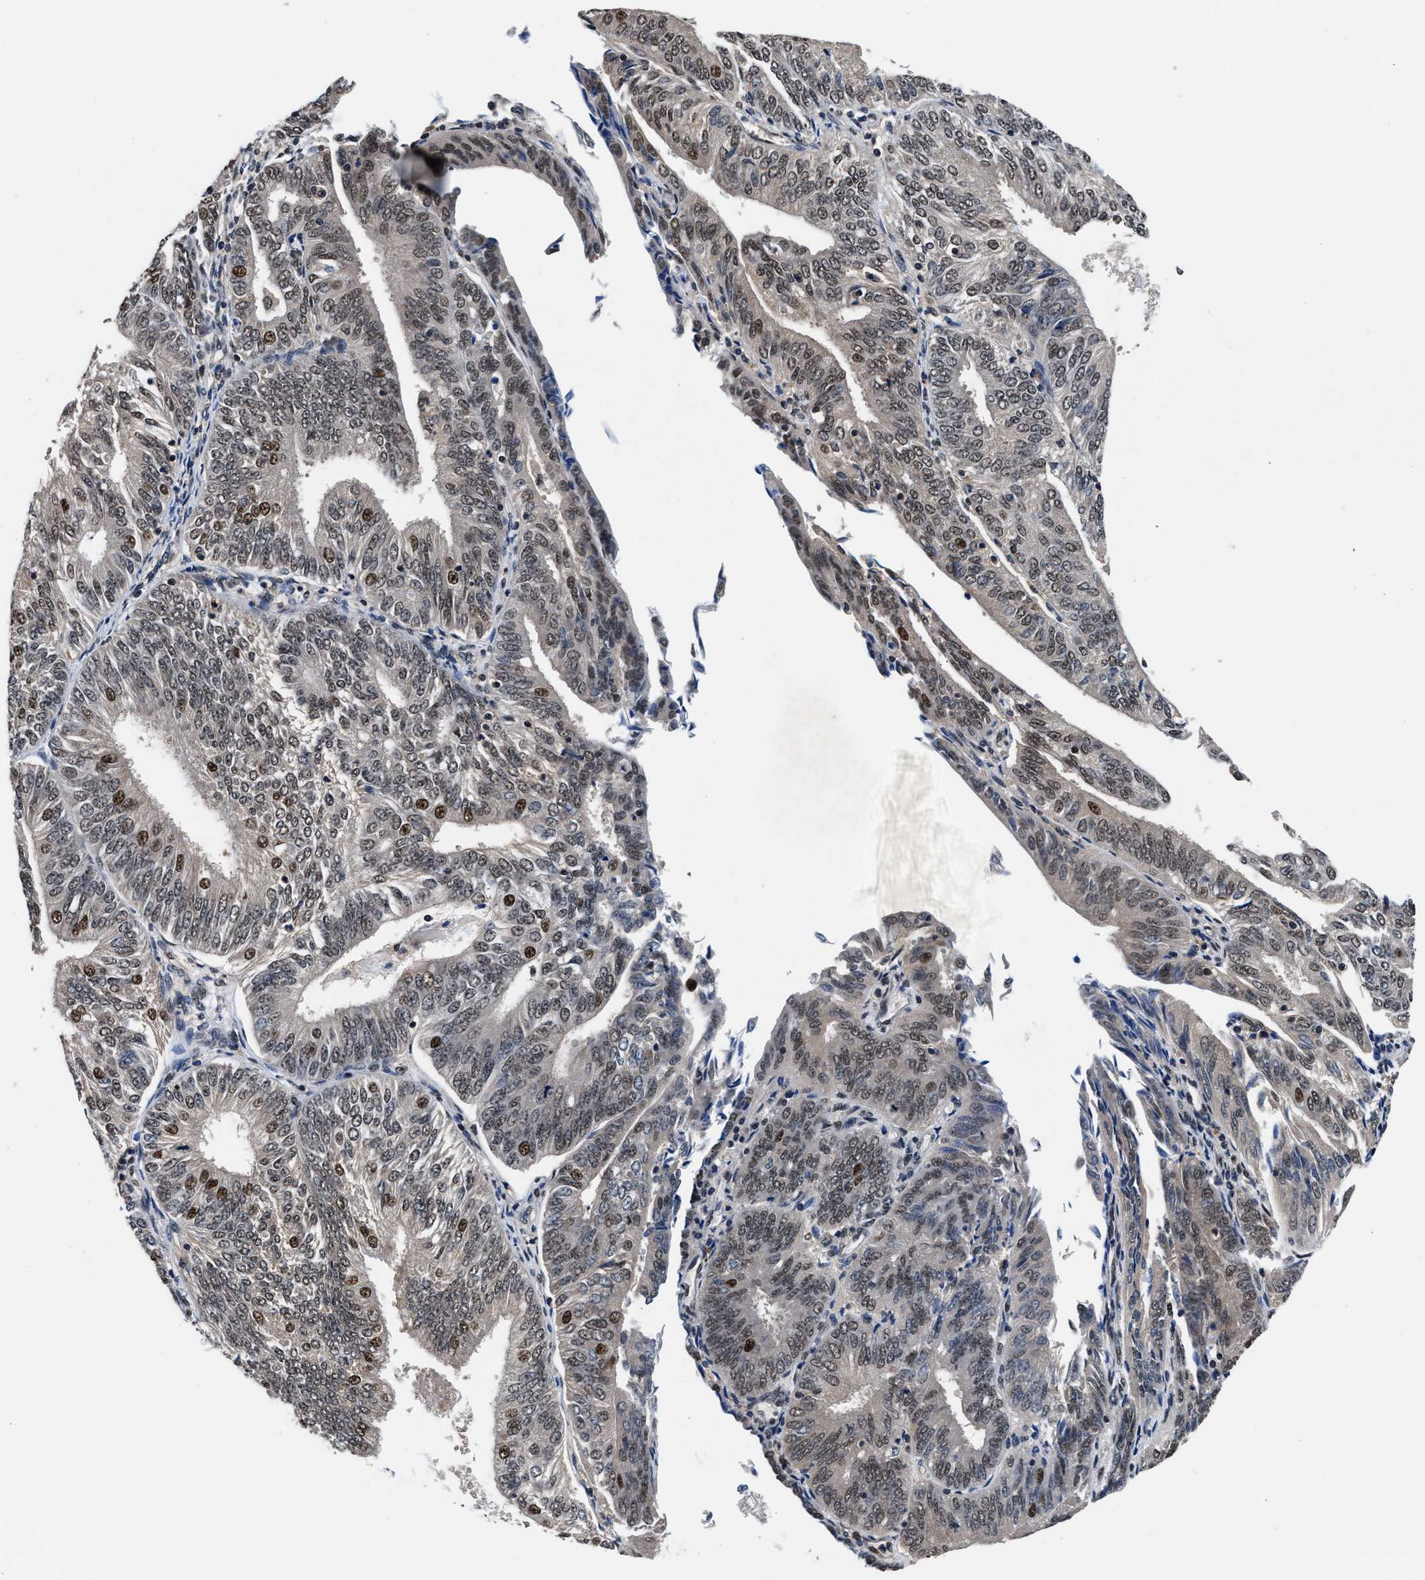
{"staining": {"intensity": "moderate", "quantity": "25%-75%", "location": "nuclear"}, "tissue": "endometrial cancer", "cell_type": "Tumor cells", "image_type": "cancer", "snomed": [{"axis": "morphology", "description": "Adenocarcinoma, NOS"}, {"axis": "topography", "description": "Endometrium"}], "caption": "Endometrial cancer stained with DAB immunohistochemistry (IHC) reveals medium levels of moderate nuclear staining in approximately 25%-75% of tumor cells.", "gene": "USP16", "patient": {"sex": "female", "age": 58}}